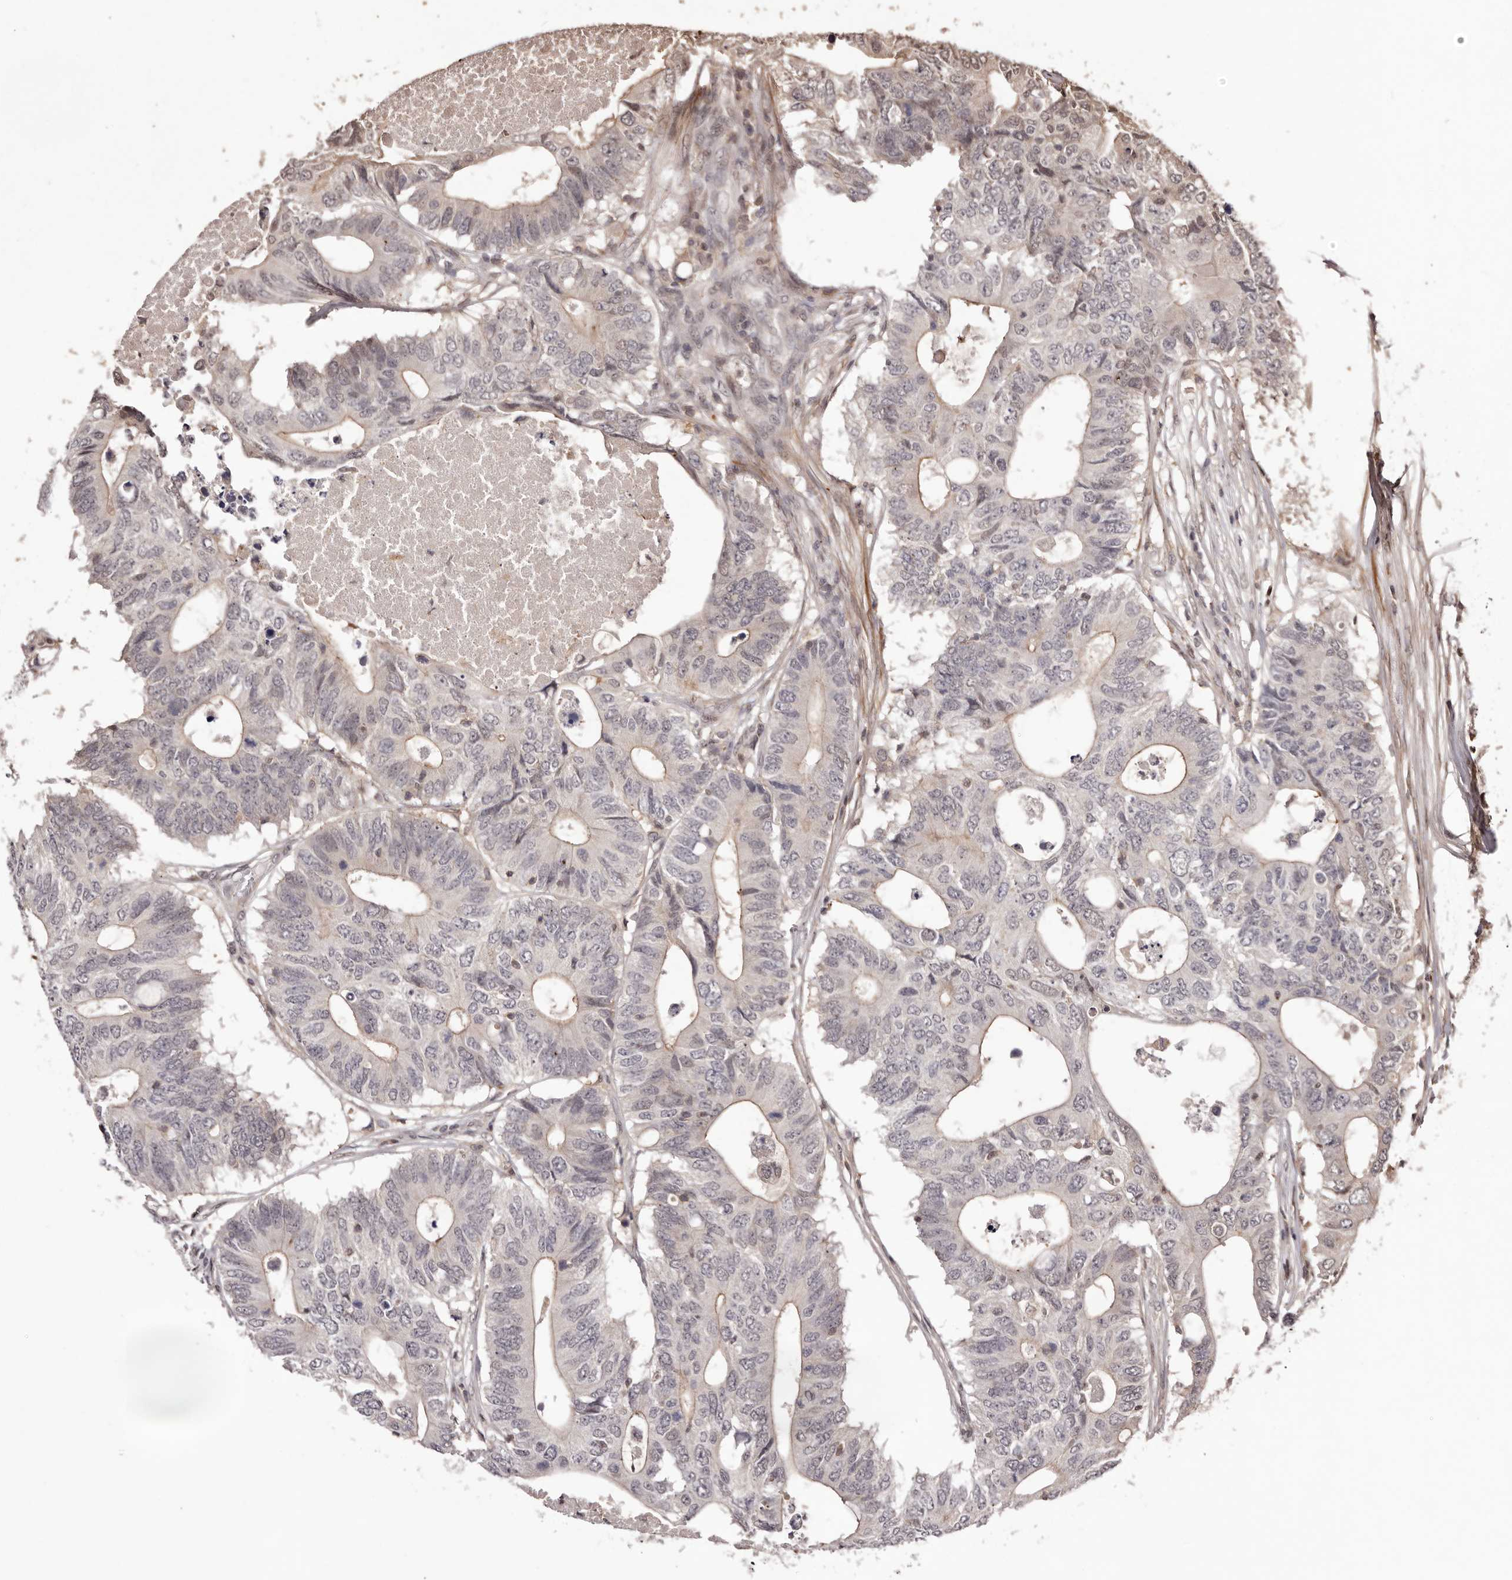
{"staining": {"intensity": "weak", "quantity": "<25%", "location": "cytoplasmic/membranous,nuclear"}, "tissue": "colorectal cancer", "cell_type": "Tumor cells", "image_type": "cancer", "snomed": [{"axis": "morphology", "description": "Adenocarcinoma, NOS"}, {"axis": "topography", "description": "Colon"}], "caption": "Immunohistochemistry (IHC) histopathology image of neoplastic tissue: human colorectal adenocarcinoma stained with DAB exhibits no significant protein positivity in tumor cells.", "gene": "FBXO5", "patient": {"sex": "male", "age": 71}}